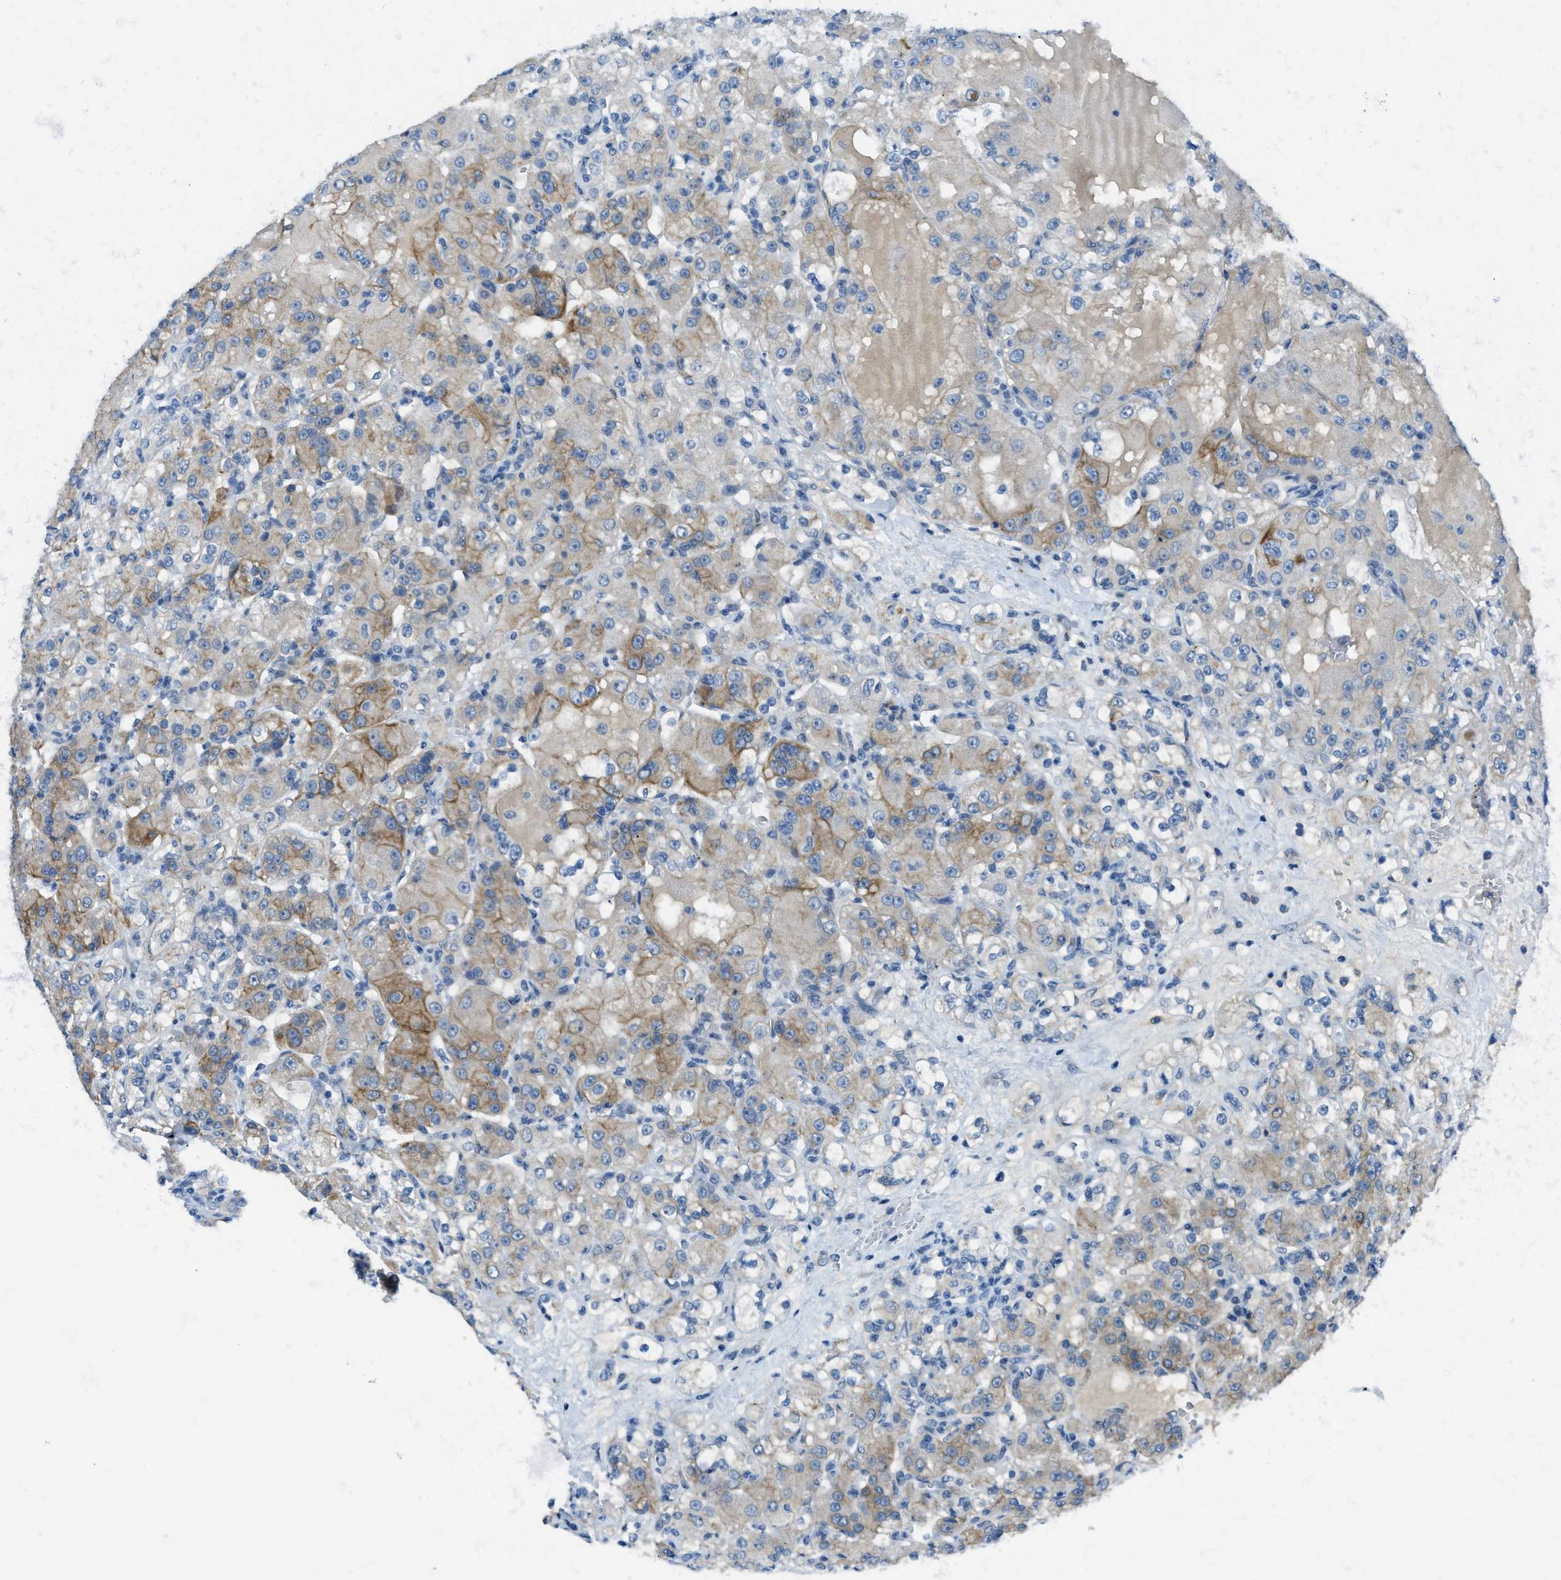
{"staining": {"intensity": "moderate", "quantity": "<25%", "location": "cytoplasmic/membranous"}, "tissue": "renal cancer", "cell_type": "Tumor cells", "image_type": "cancer", "snomed": [{"axis": "morphology", "description": "Normal tissue, NOS"}, {"axis": "morphology", "description": "Adenocarcinoma, NOS"}, {"axis": "topography", "description": "Kidney"}], "caption": "A brown stain shows moderate cytoplasmic/membranous staining of a protein in renal cancer (adenocarcinoma) tumor cells.", "gene": "KLHL8", "patient": {"sex": "male", "age": 61}}